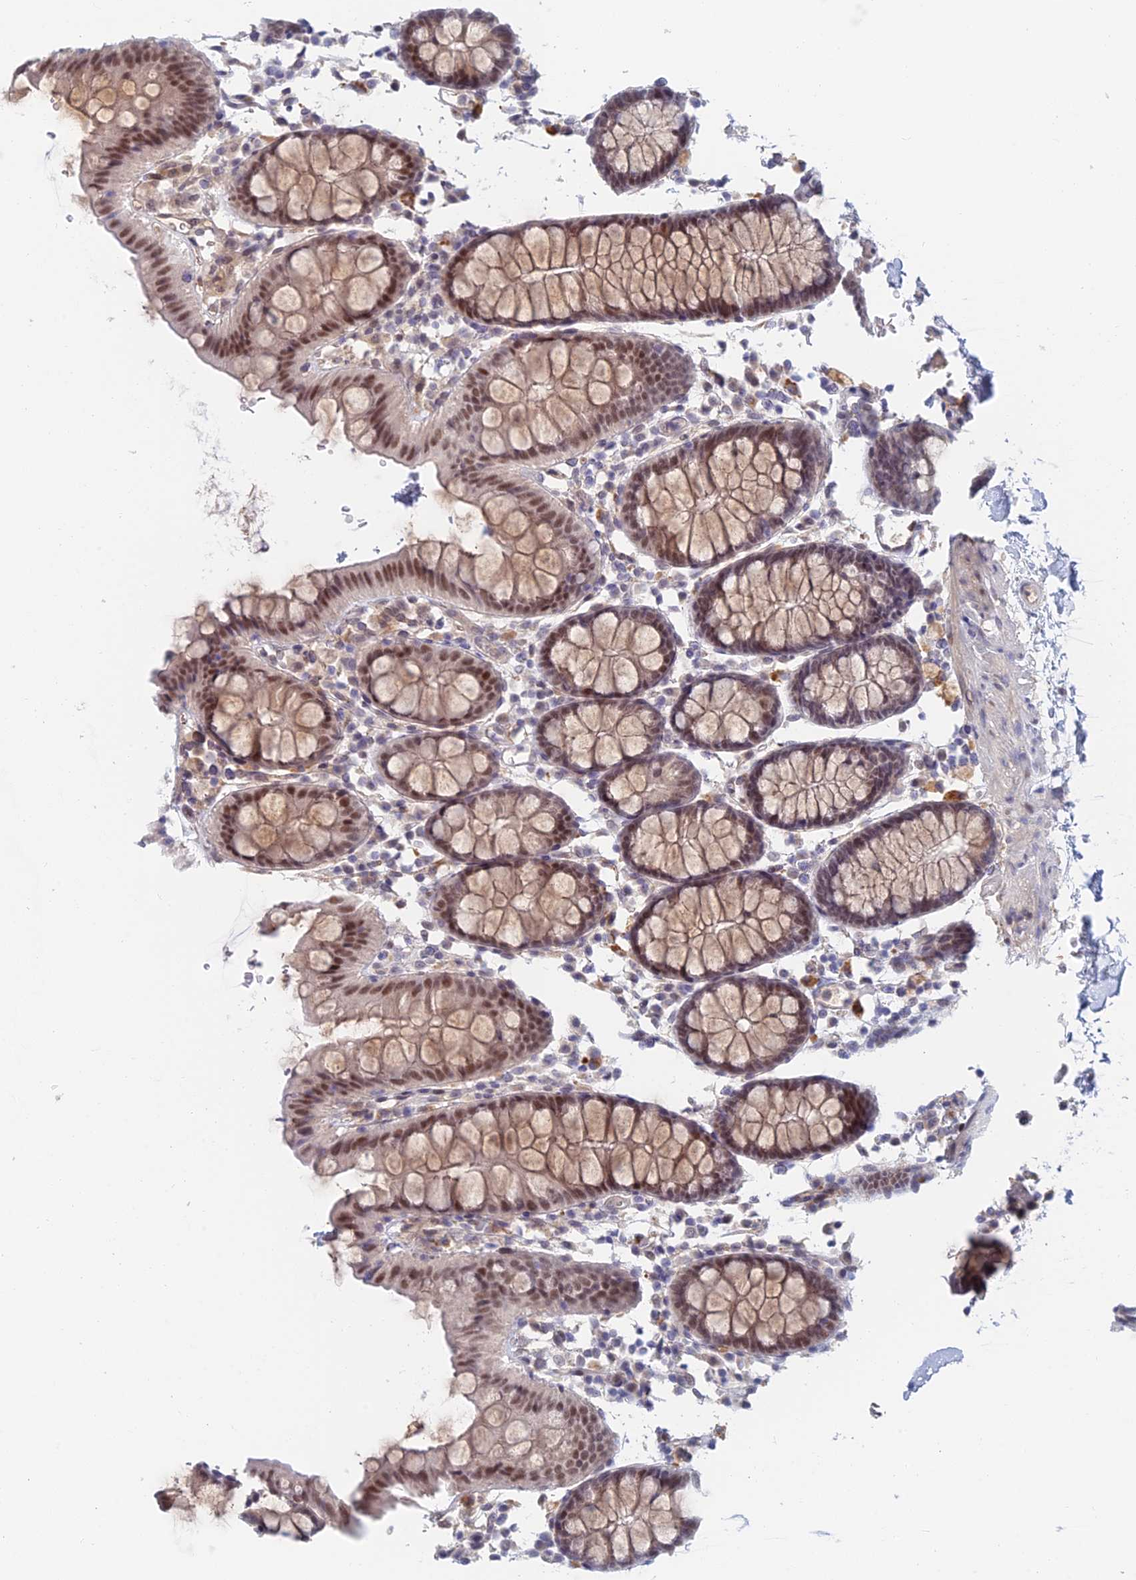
{"staining": {"intensity": "negative", "quantity": "none", "location": "none"}, "tissue": "colon", "cell_type": "Endothelial cells", "image_type": "normal", "snomed": [{"axis": "morphology", "description": "Normal tissue, NOS"}, {"axis": "topography", "description": "Colon"}], "caption": "Endothelial cells show no significant protein positivity in normal colon.", "gene": "ZUP1", "patient": {"sex": "male", "age": 75}}